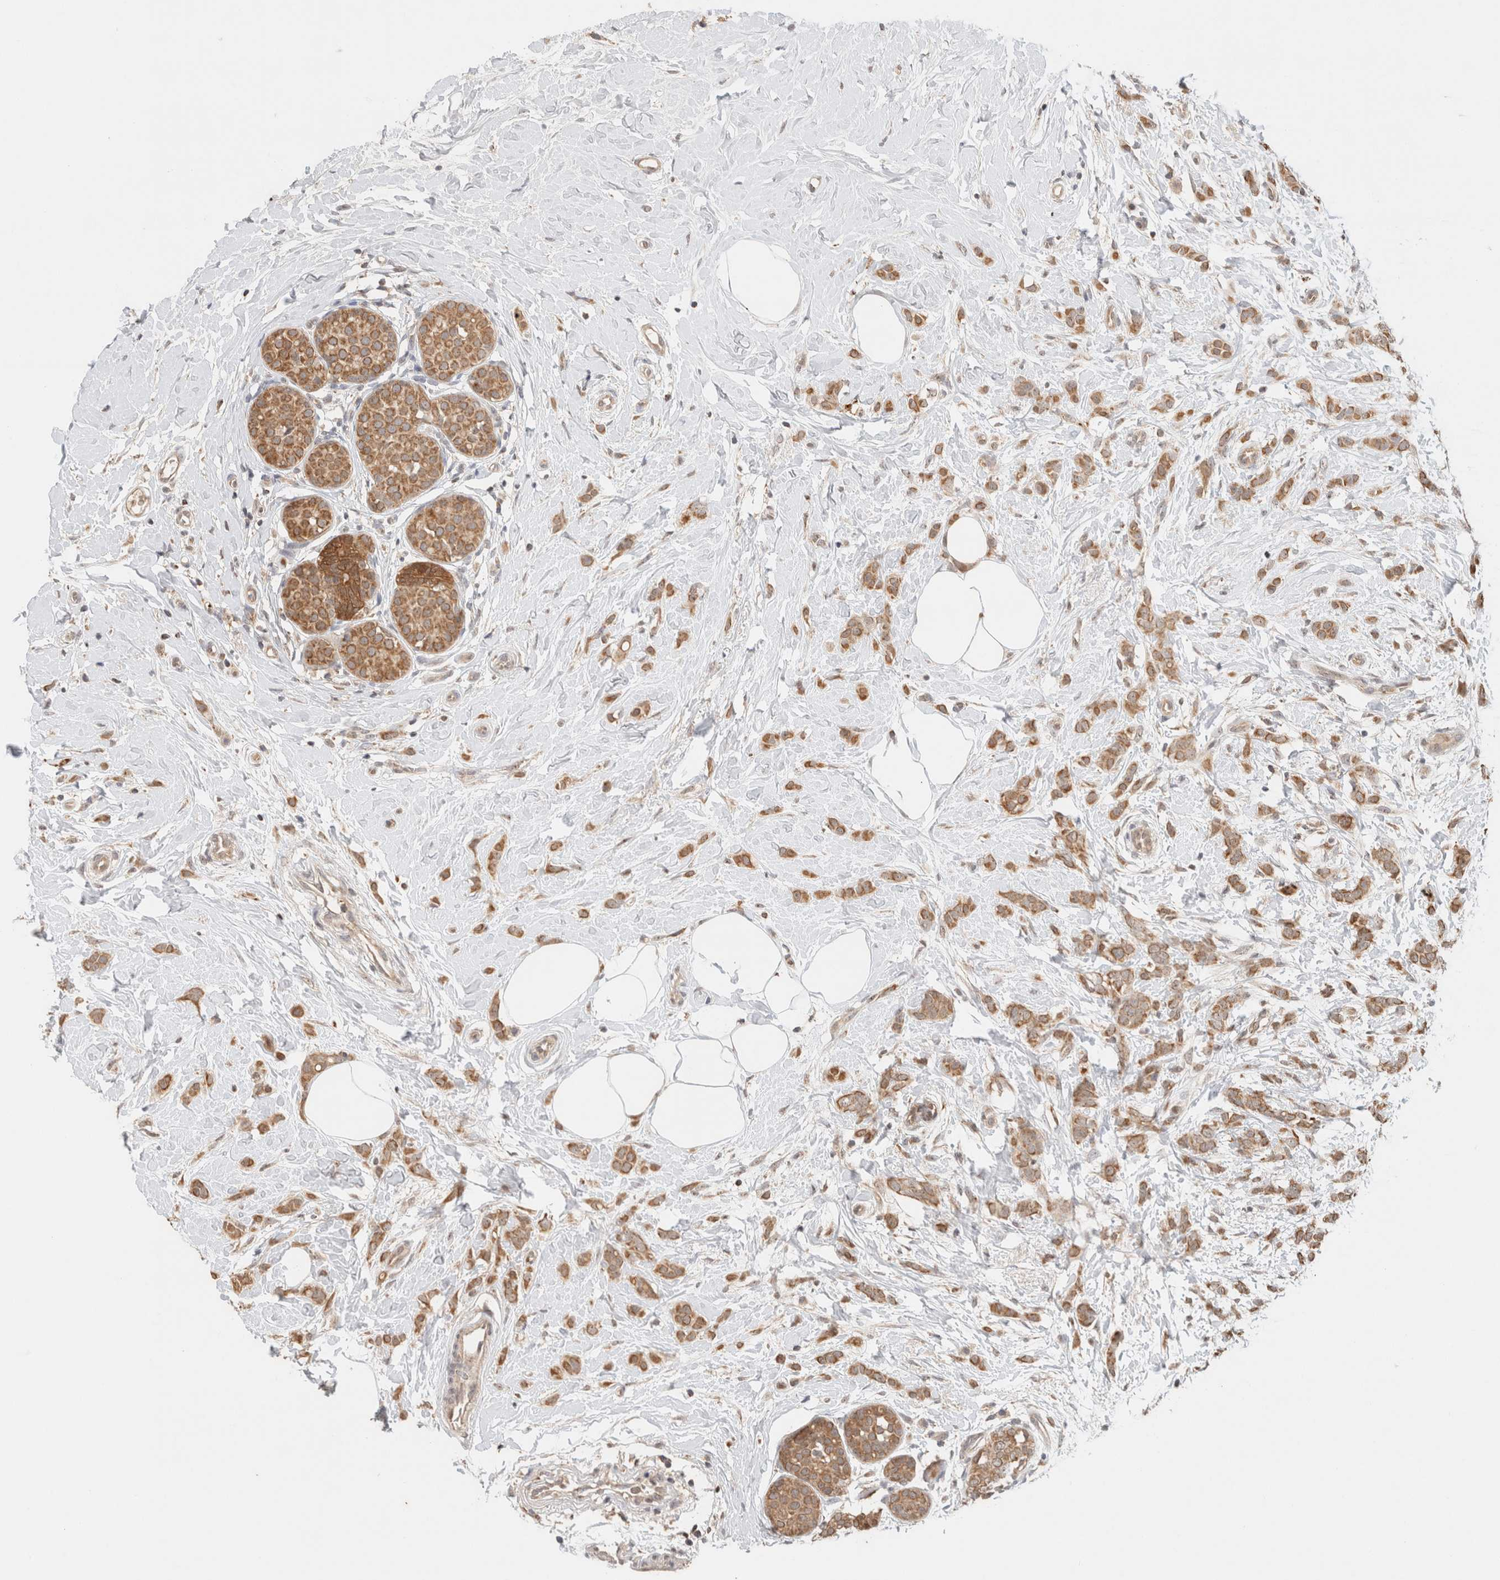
{"staining": {"intensity": "moderate", "quantity": ">75%", "location": "cytoplasmic/membranous"}, "tissue": "breast cancer", "cell_type": "Tumor cells", "image_type": "cancer", "snomed": [{"axis": "morphology", "description": "Lobular carcinoma, in situ"}, {"axis": "morphology", "description": "Lobular carcinoma"}, {"axis": "topography", "description": "Breast"}], "caption": "Protein expression analysis of breast cancer exhibits moderate cytoplasmic/membranous positivity in about >75% of tumor cells.", "gene": "CA13", "patient": {"sex": "female", "age": 41}}